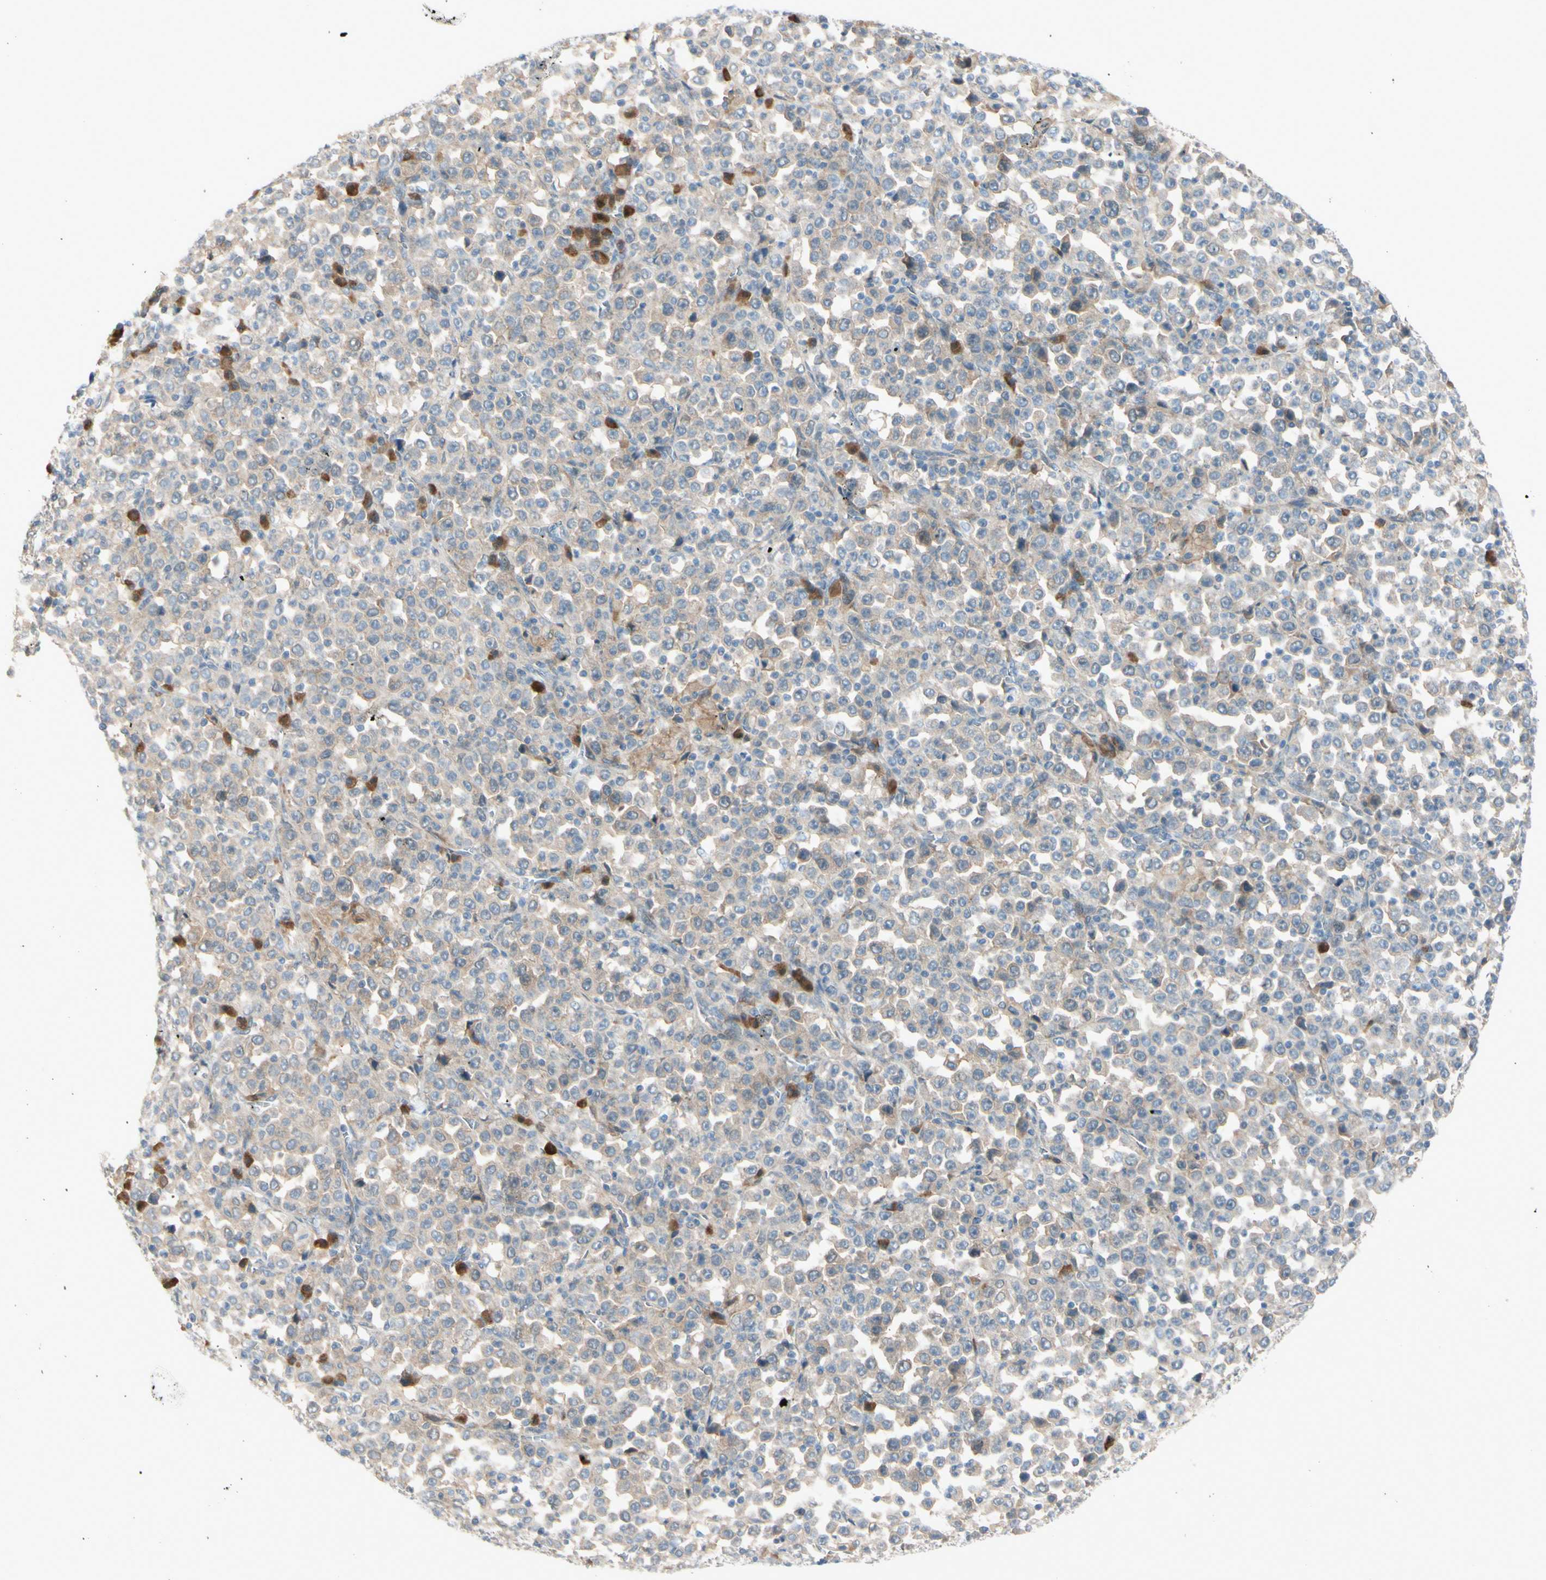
{"staining": {"intensity": "weak", "quantity": ">75%", "location": "cytoplasmic/membranous"}, "tissue": "stomach cancer", "cell_type": "Tumor cells", "image_type": "cancer", "snomed": [{"axis": "morphology", "description": "Normal tissue, NOS"}, {"axis": "morphology", "description": "Adenocarcinoma, NOS"}, {"axis": "topography", "description": "Stomach, upper"}, {"axis": "topography", "description": "Stomach"}], "caption": "IHC photomicrograph of human stomach cancer (adenocarcinoma) stained for a protein (brown), which shows low levels of weak cytoplasmic/membranous expression in about >75% of tumor cells.", "gene": "PTTG1", "patient": {"sex": "male", "age": 59}}